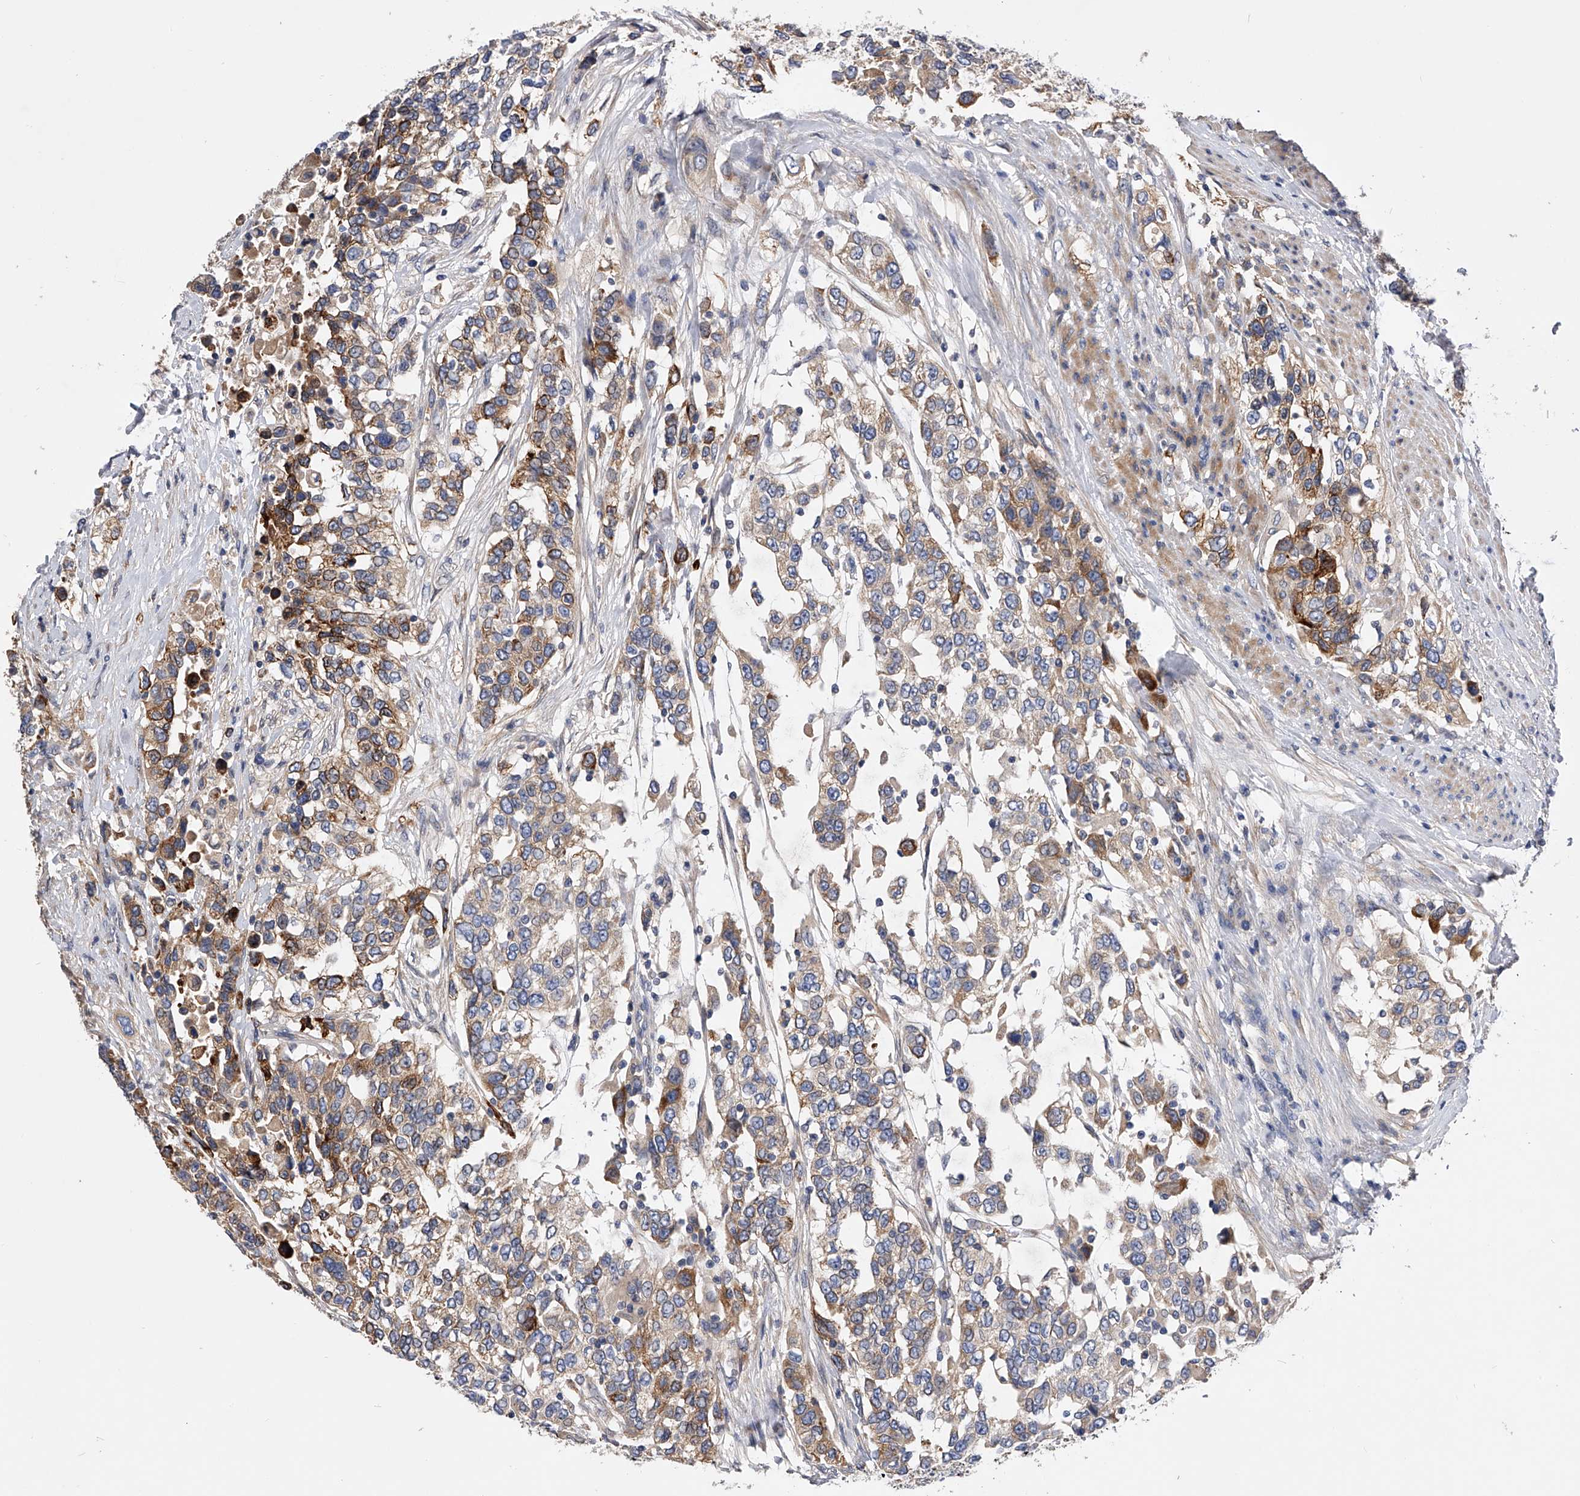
{"staining": {"intensity": "moderate", "quantity": "25%-75%", "location": "cytoplasmic/membranous"}, "tissue": "urothelial cancer", "cell_type": "Tumor cells", "image_type": "cancer", "snomed": [{"axis": "morphology", "description": "Urothelial carcinoma, High grade"}, {"axis": "topography", "description": "Urinary bladder"}], "caption": "Immunohistochemical staining of human urothelial carcinoma (high-grade) reveals medium levels of moderate cytoplasmic/membranous protein staining in approximately 25%-75% of tumor cells. The staining was performed using DAB (3,3'-diaminobenzidine), with brown indicating positive protein expression. Nuclei are stained blue with hematoxylin.", "gene": "ARL4C", "patient": {"sex": "female", "age": 80}}